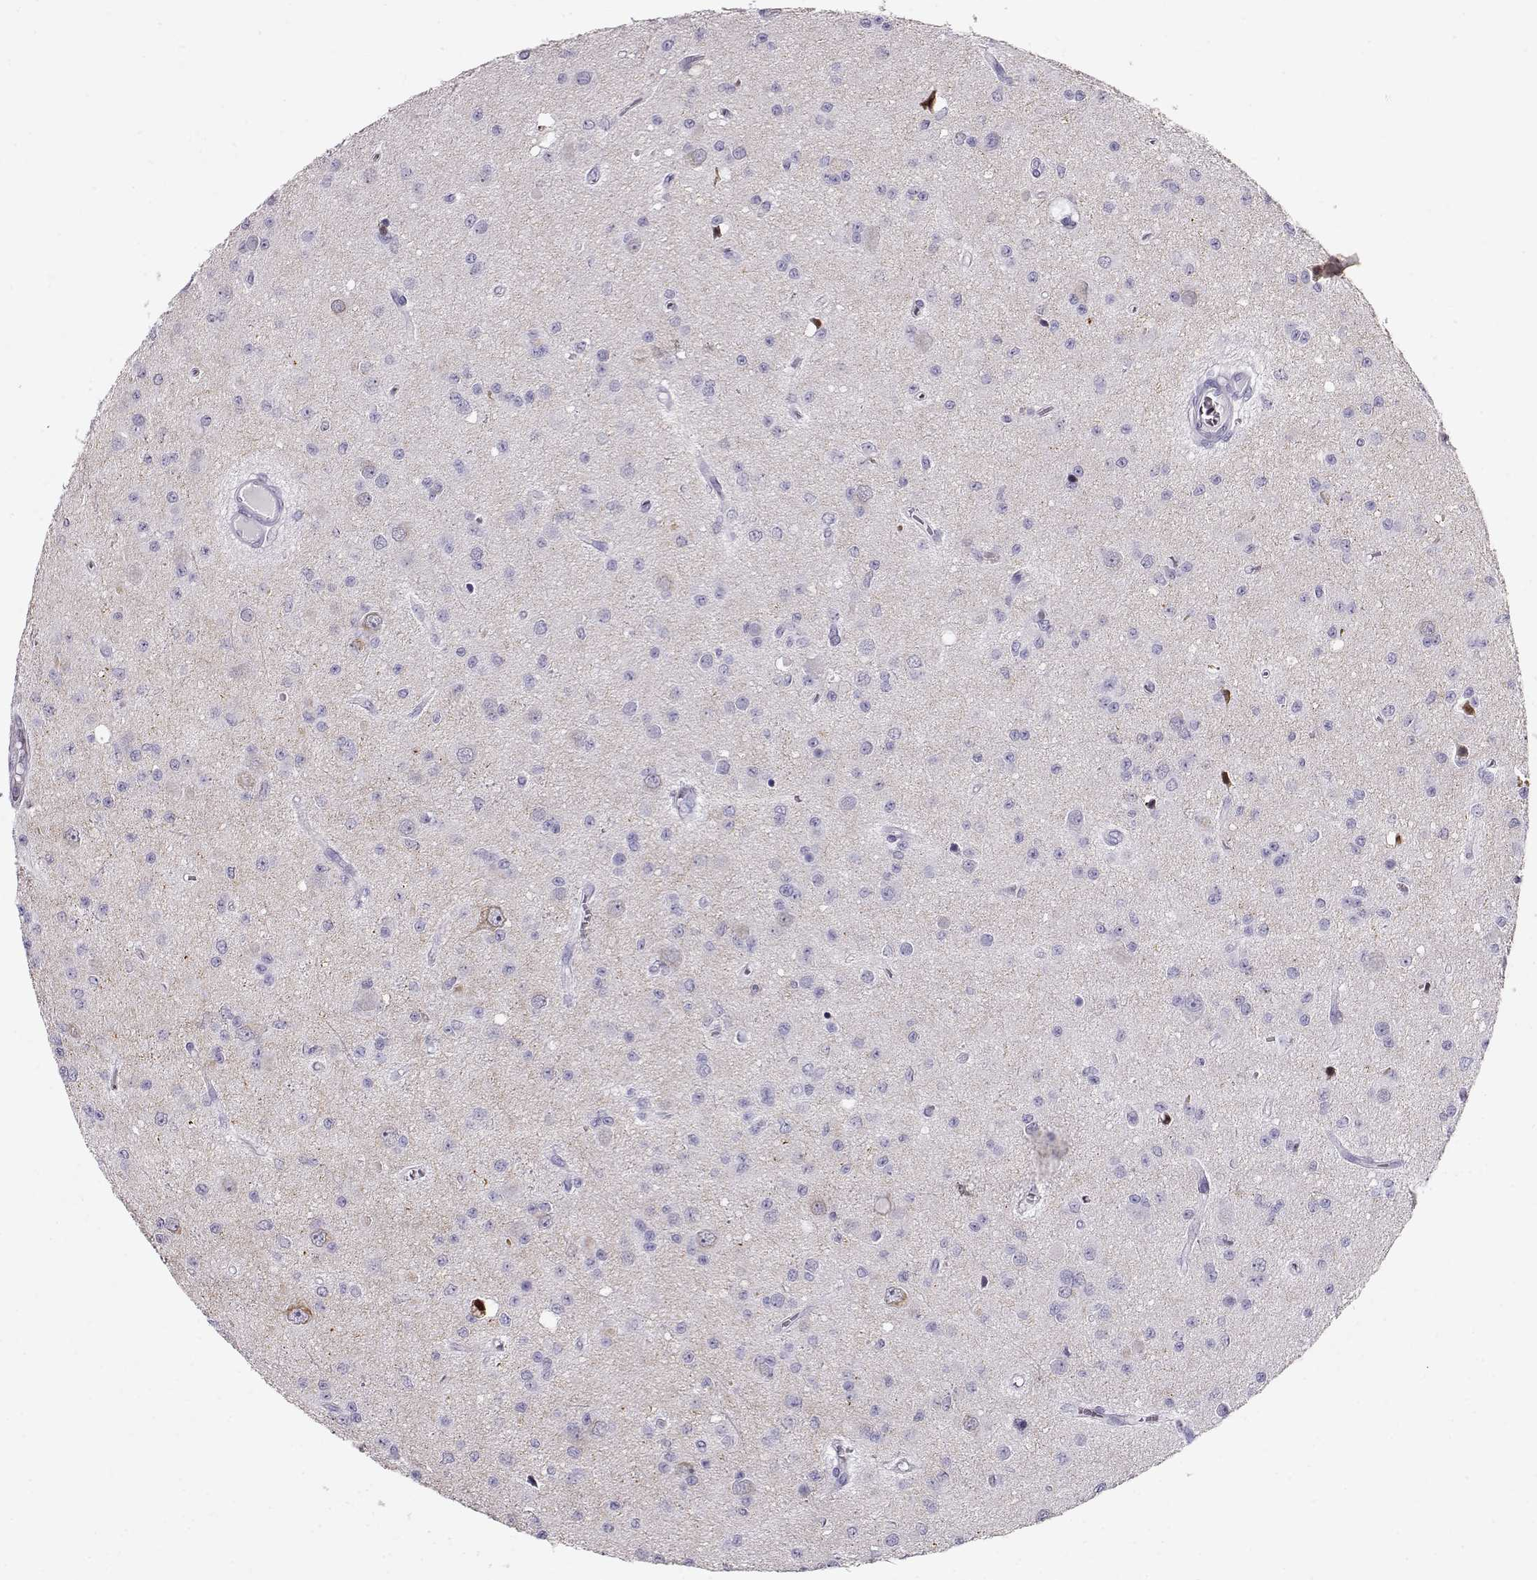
{"staining": {"intensity": "negative", "quantity": "none", "location": "none"}, "tissue": "glioma", "cell_type": "Tumor cells", "image_type": "cancer", "snomed": [{"axis": "morphology", "description": "Glioma, malignant, Low grade"}, {"axis": "topography", "description": "Brain"}], "caption": "Tumor cells are negative for protein expression in human low-grade glioma (malignant).", "gene": "ACTN2", "patient": {"sex": "female", "age": 45}}